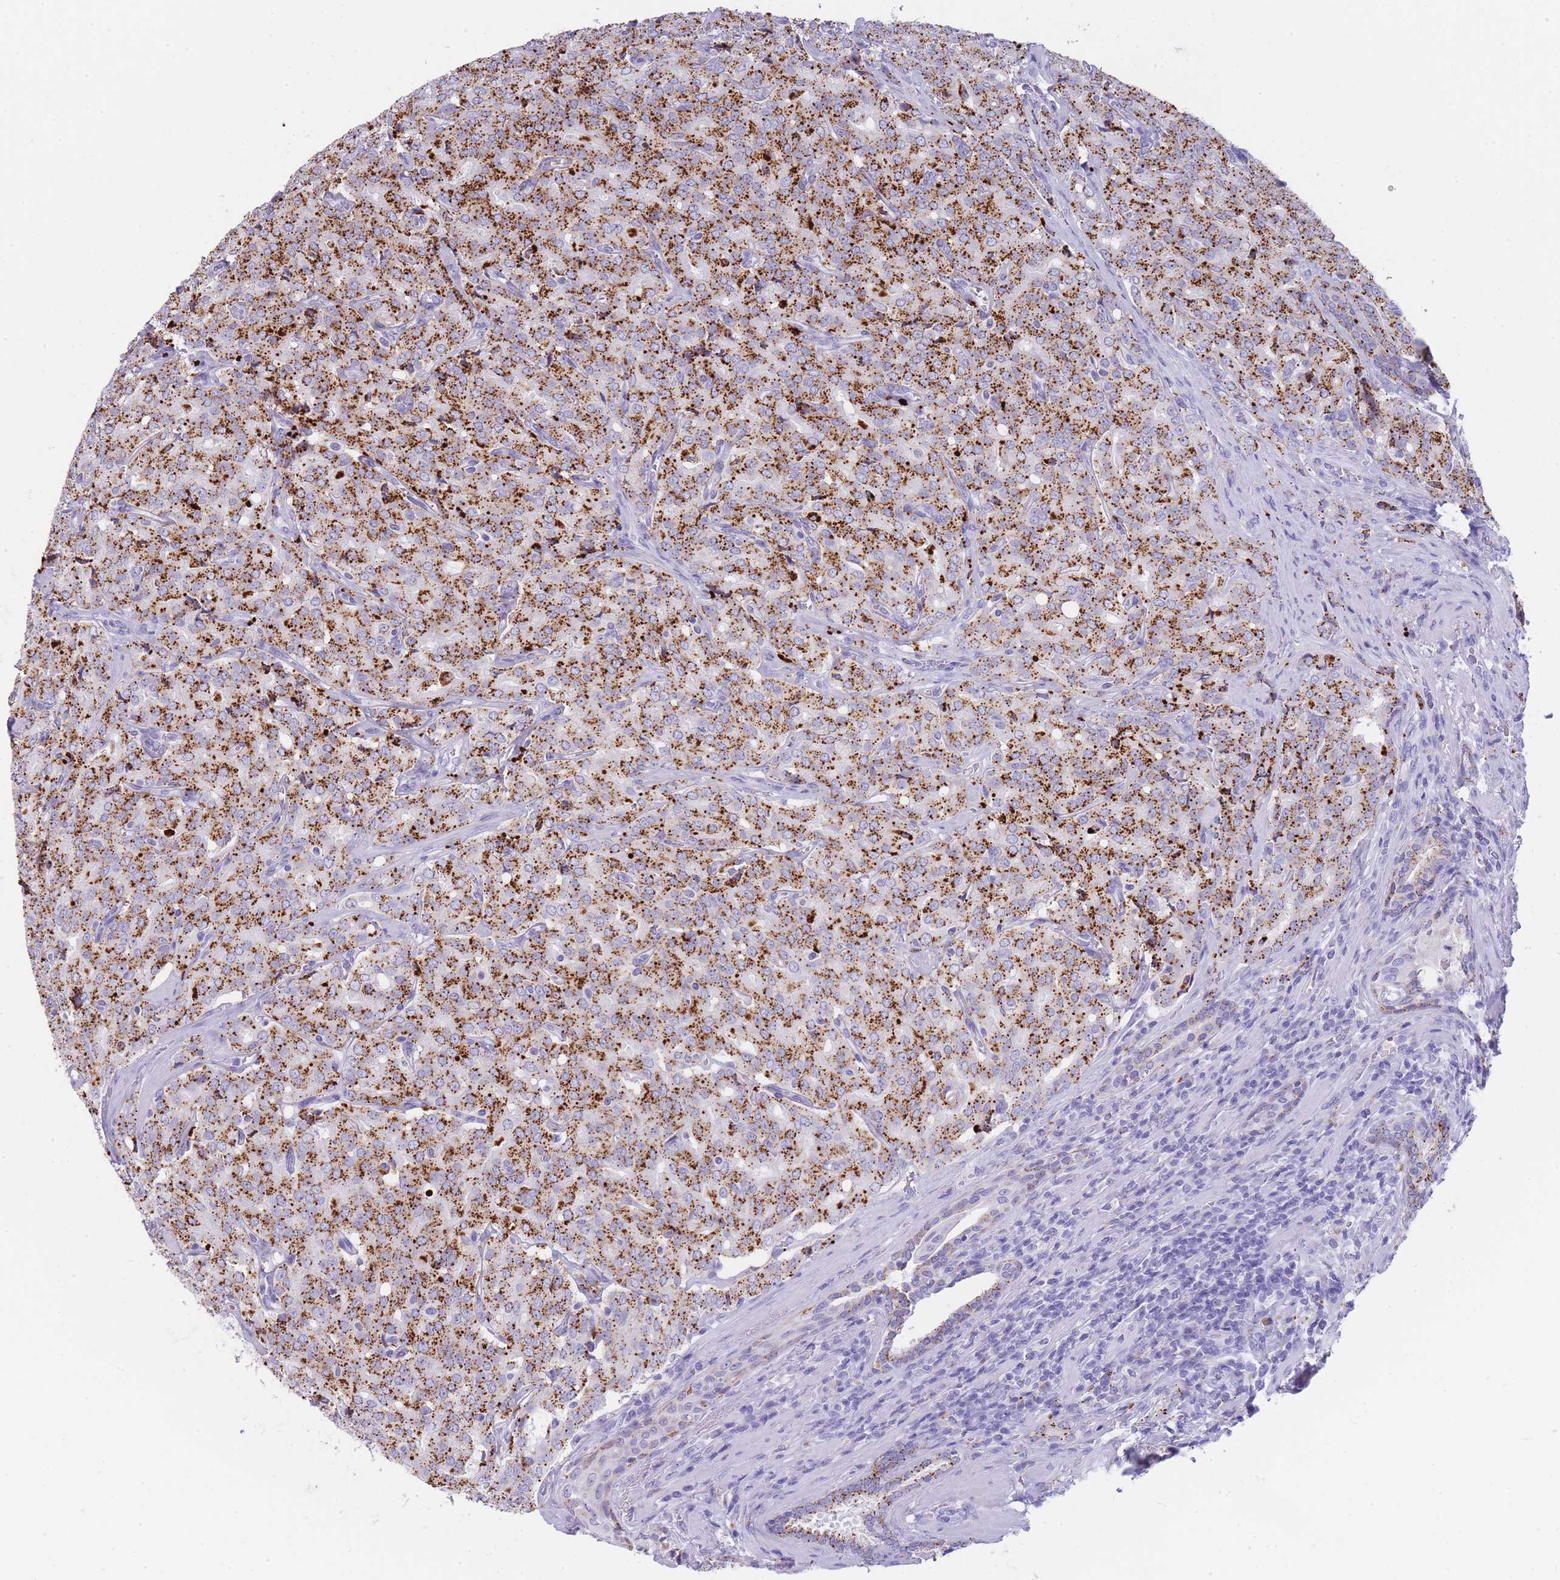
{"staining": {"intensity": "strong", "quantity": ">75%", "location": "cytoplasmic/membranous"}, "tissue": "prostate cancer", "cell_type": "Tumor cells", "image_type": "cancer", "snomed": [{"axis": "morphology", "description": "Adenocarcinoma, High grade"}, {"axis": "topography", "description": "Prostate"}], "caption": "Protein staining of prostate cancer (adenocarcinoma (high-grade)) tissue displays strong cytoplasmic/membranous expression in approximately >75% of tumor cells.", "gene": "GAA", "patient": {"sex": "male", "age": 68}}